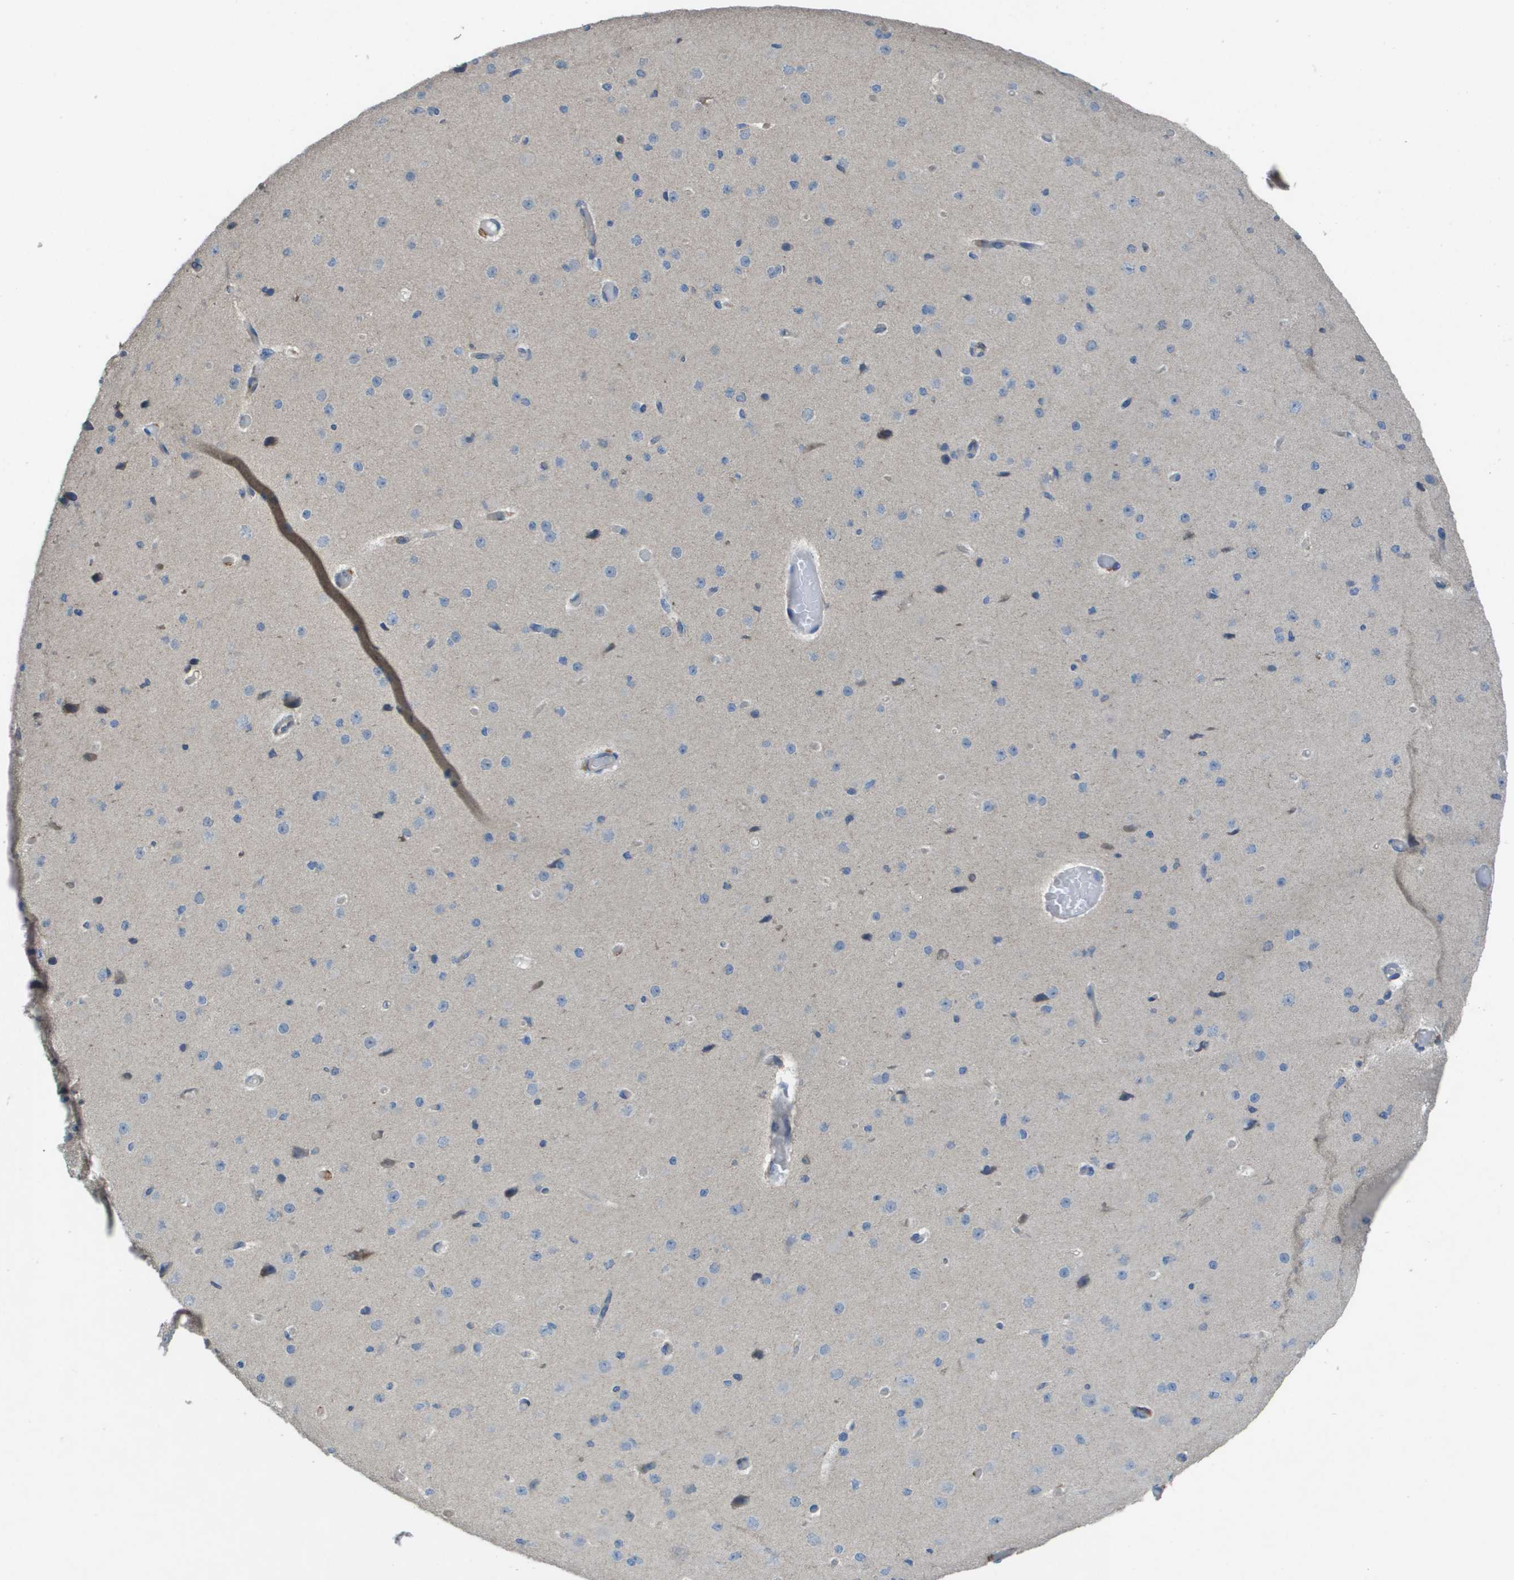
{"staining": {"intensity": "weak", "quantity": "25%-75%", "location": "cytoplasmic/membranous"}, "tissue": "cerebral cortex", "cell_type": "Endothelial cells", "image_type": "normal", "snomed": [{"axis": "morphology", "description": "Normal tissue, NOS"}, {"axis": "morphology", "description": "Developmental malformation"}, {"axis": "topography", "description": "Cerebral cortex"}], "caption": "Cerebral cortex stained with DAB (3,3'-diaminobenzidine) IHC shows low levels of weak cytoplasmic/membranous expression in approximately 25%-75% of endothelial cells. (brown staining indicates protein expression, while blue staining denotes nuclei).", "gene": "CLCA4", "patient": {"sex": "female", "age": 30}}